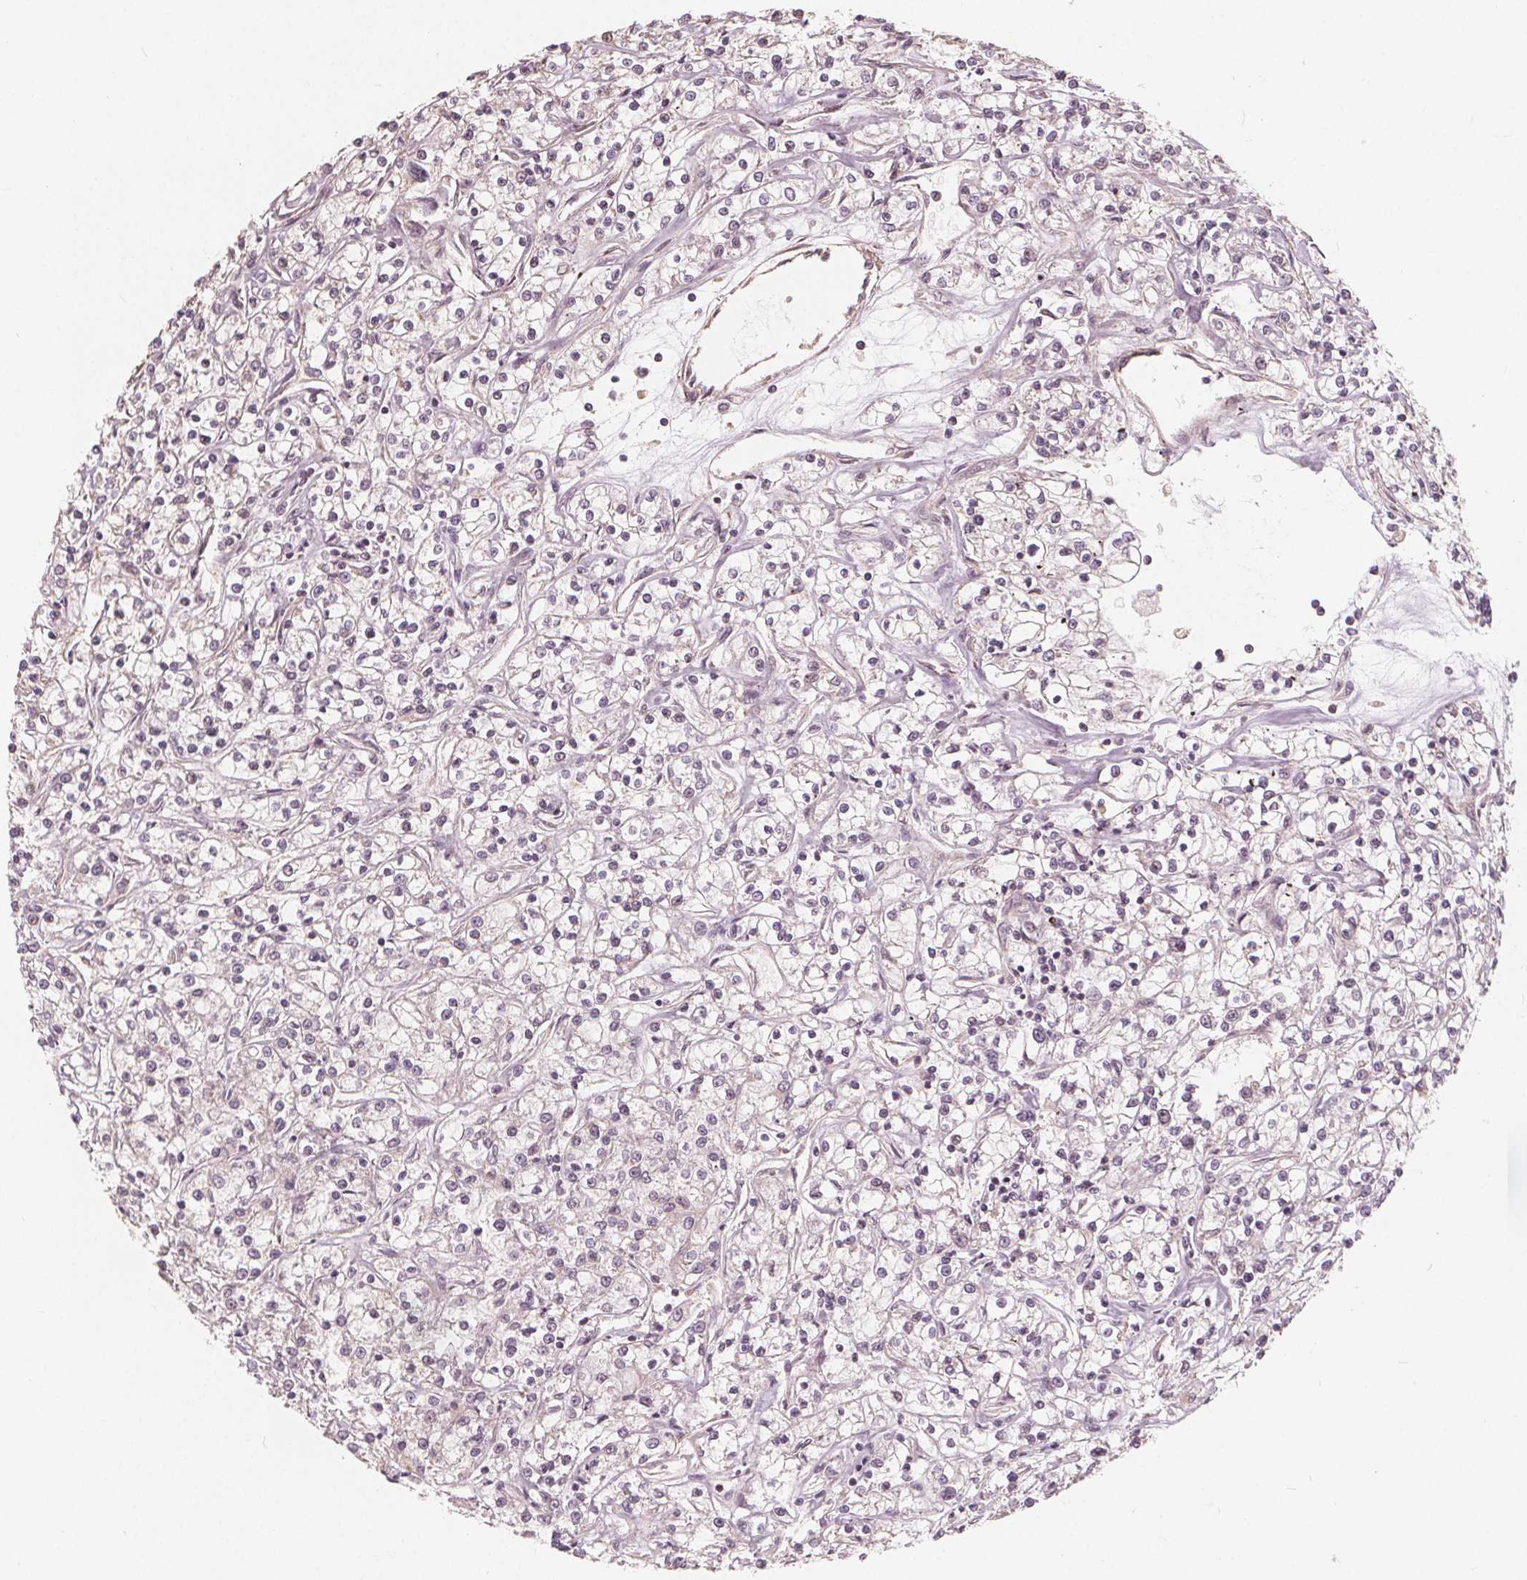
{"staining": {"intensity": "negative", "quantity": "none", "location": "none"}, "tissue": "renal cancer", "cell_type": "Tumor cells", "image_type": "cancer", "snomed": [{"axis": "morphology", "description": "Adenocarcinoma, NOS"}, {"axis": "topography", "description": "Kidney"}], "caption": "A high-resolution histopathology image shows immunohistochemistry (IHC) staining of renal cancer (adenocarcinoma), which displays no significant expression in tumor cells. The staining is performed using DAB (3,3'-diaminobenzidine) brown chromogen with nuclei counter-stained in using hematoxylin.", "gene": "PEX26", "patient": {"sex": "female", "age": 59}}